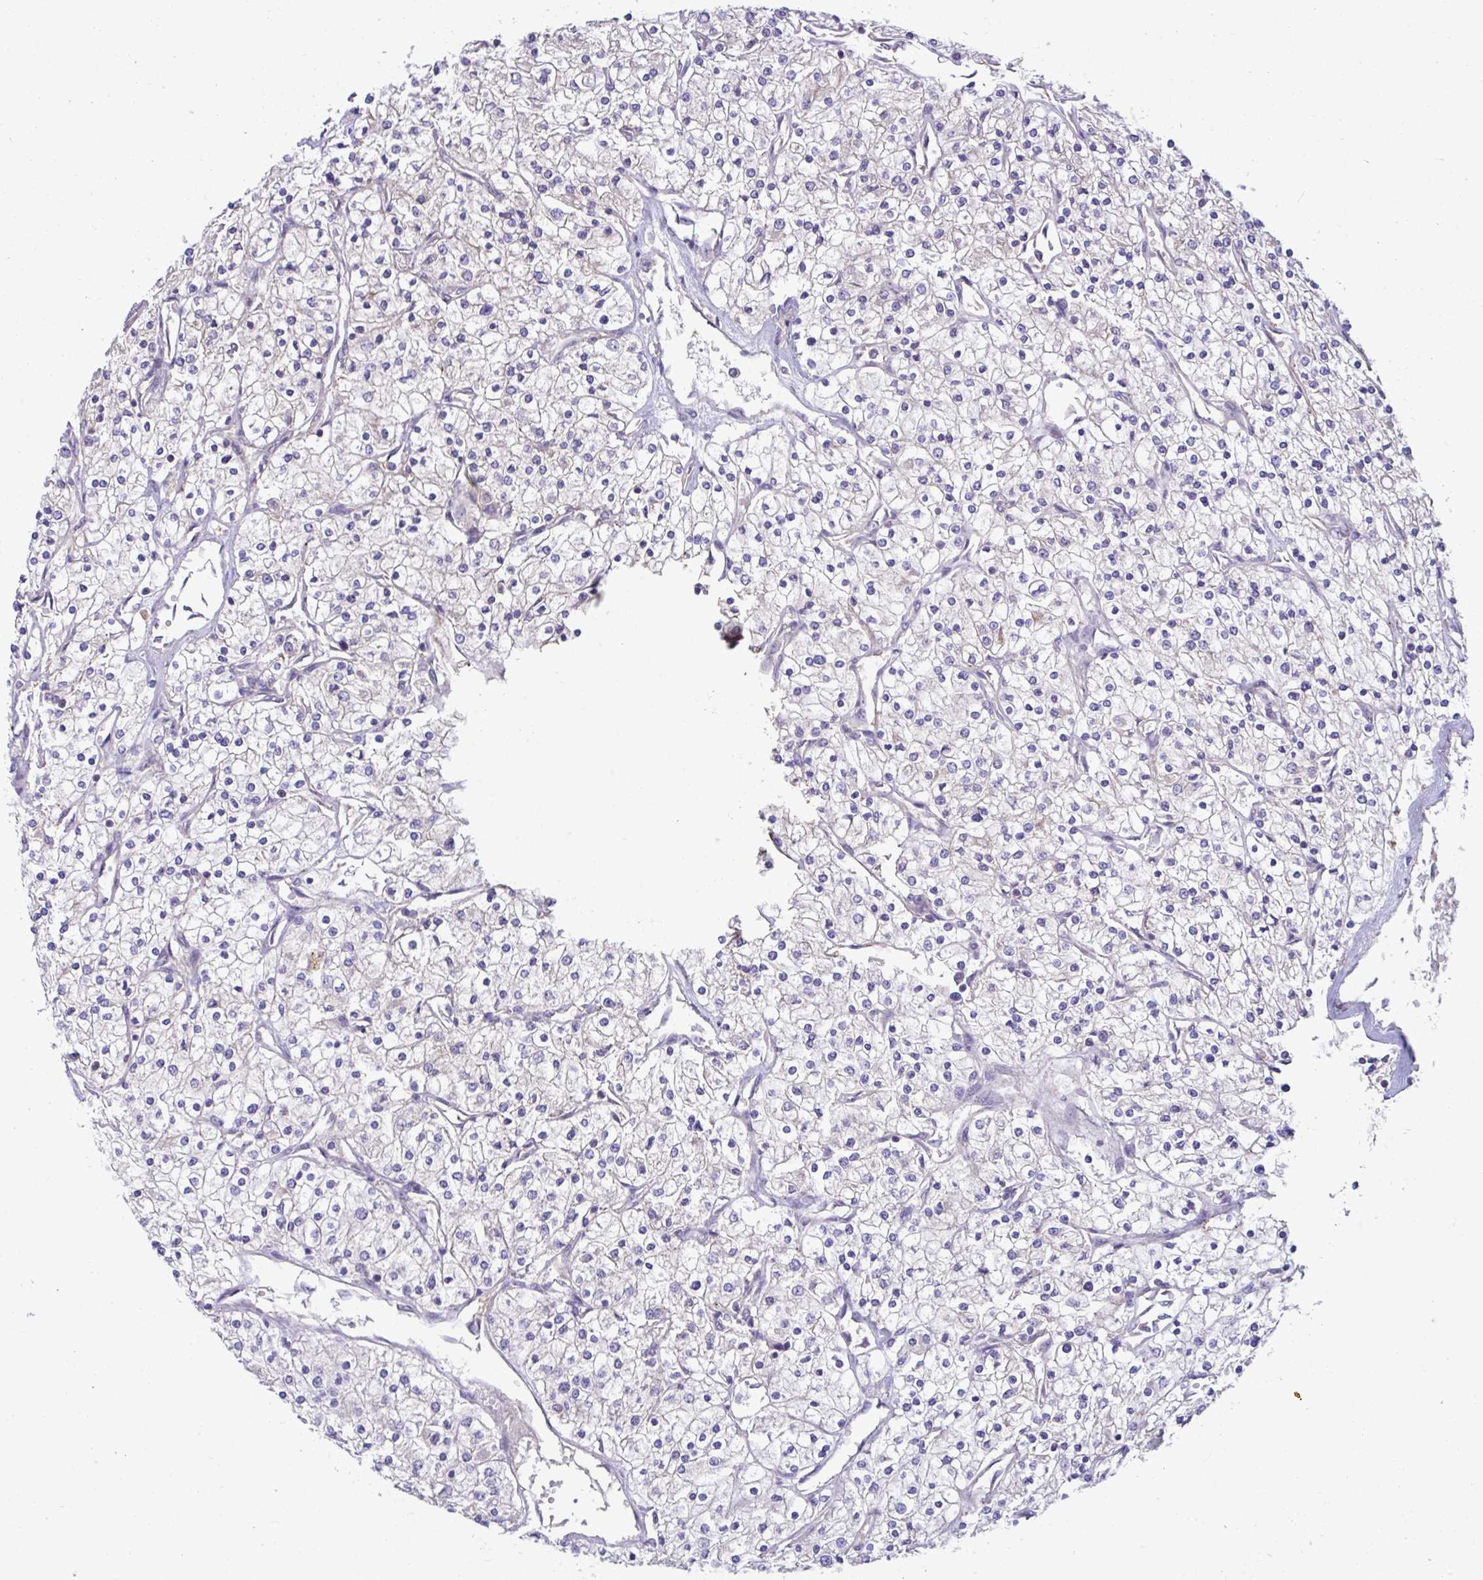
{"staining": {"intensity": "negative", "quantity": "none", "location": "none"}, "tissue": "renal cancer", "cell_type": "Tumor cells", "image_type": "cancer", "snomed": [{"axis": "morphology", "description": "Adenocarcinoma, NOS"}, {"axis": "topography", "description": "Kidney"}], "caption": "Micrograph shows no protein staining in tumor cells of adenocarcinoma (renal) tissue.", "gene": "IST1", "patient": {"sex": "male", "age": 80}}